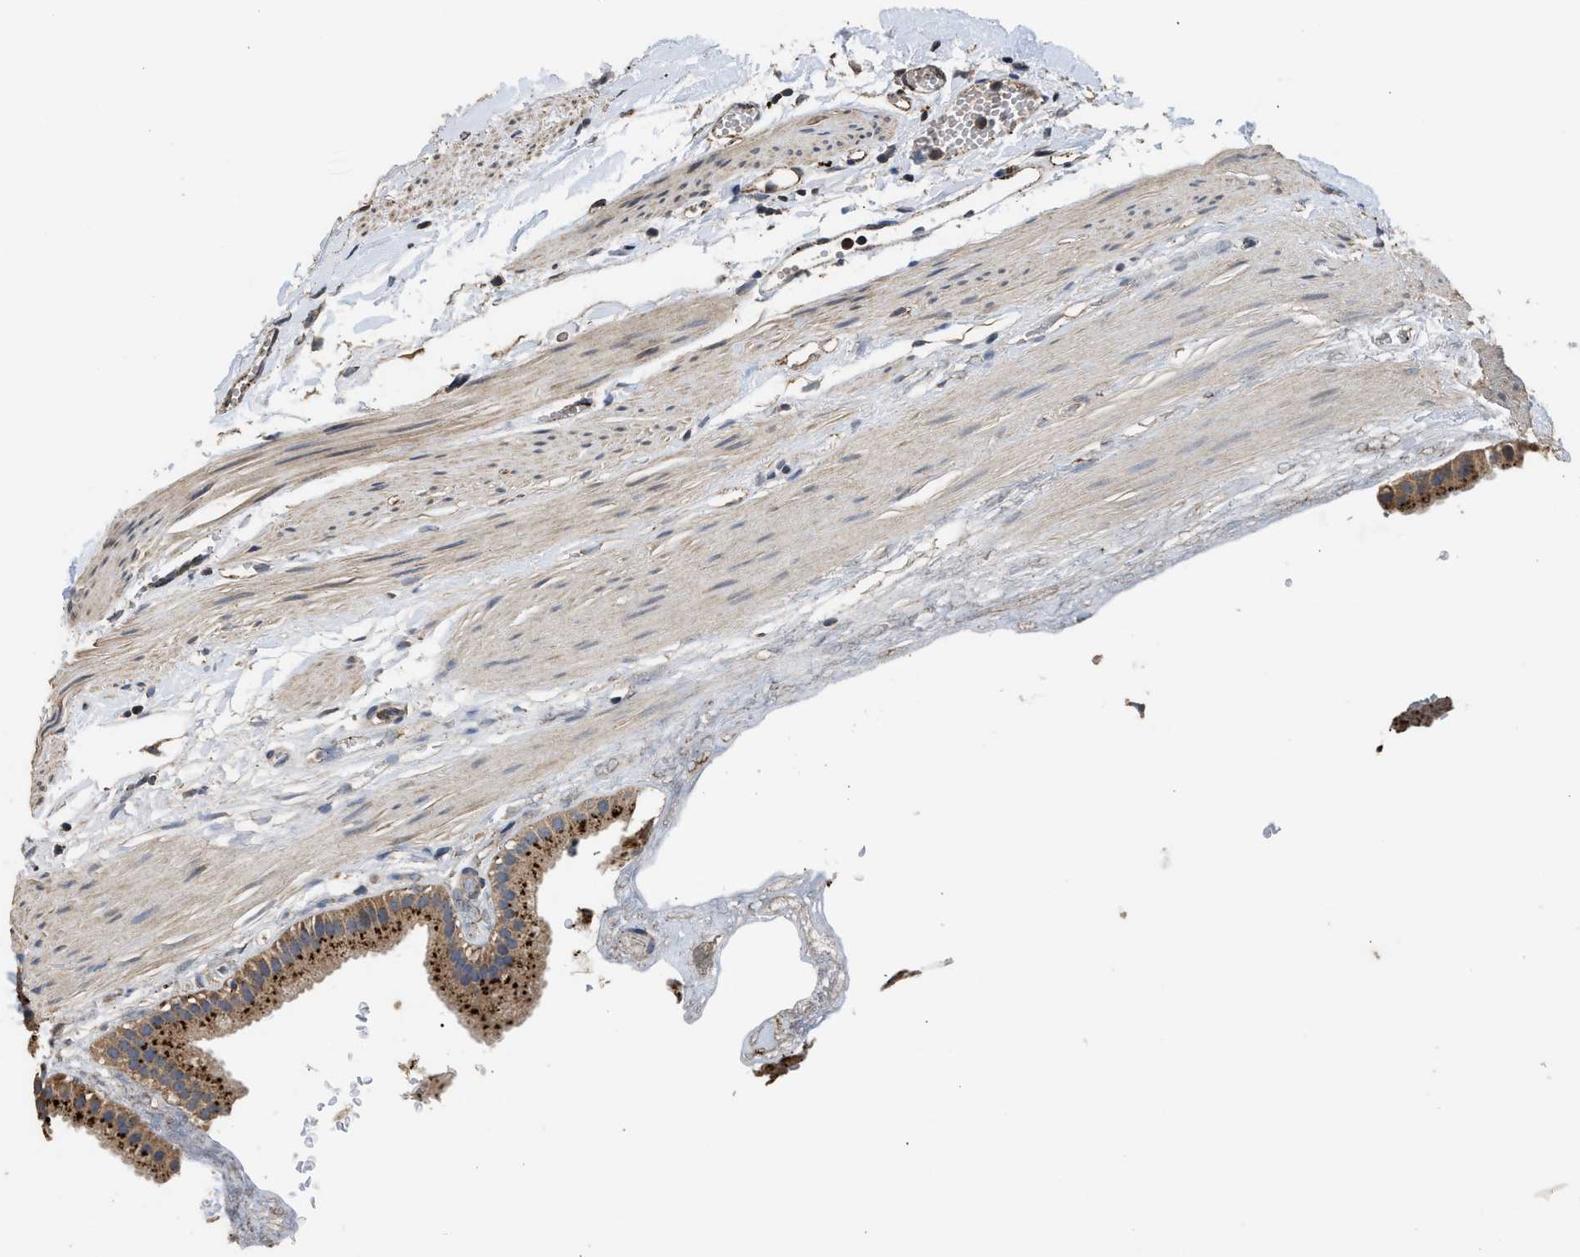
{"staining": {"intensity": "strong", "quantity": ">75%", "location": "cytoplasmic/membranous"}, "tissue": "gallbladder", "cell_type": "Glandular cells", "image_type": "normal", "snomed": [{"axis": "morphology", "description": "Normal tissue, NOS"}, {"axis": "topography", "description": "Gallbladder"}], "caption": "Unremarkable gallbladder shows strong cytoplasmic/membranous staining in approximately >75% of glandular cells.", "gene": "CTSV", "patient": {"sex": "female", "age": 64}}